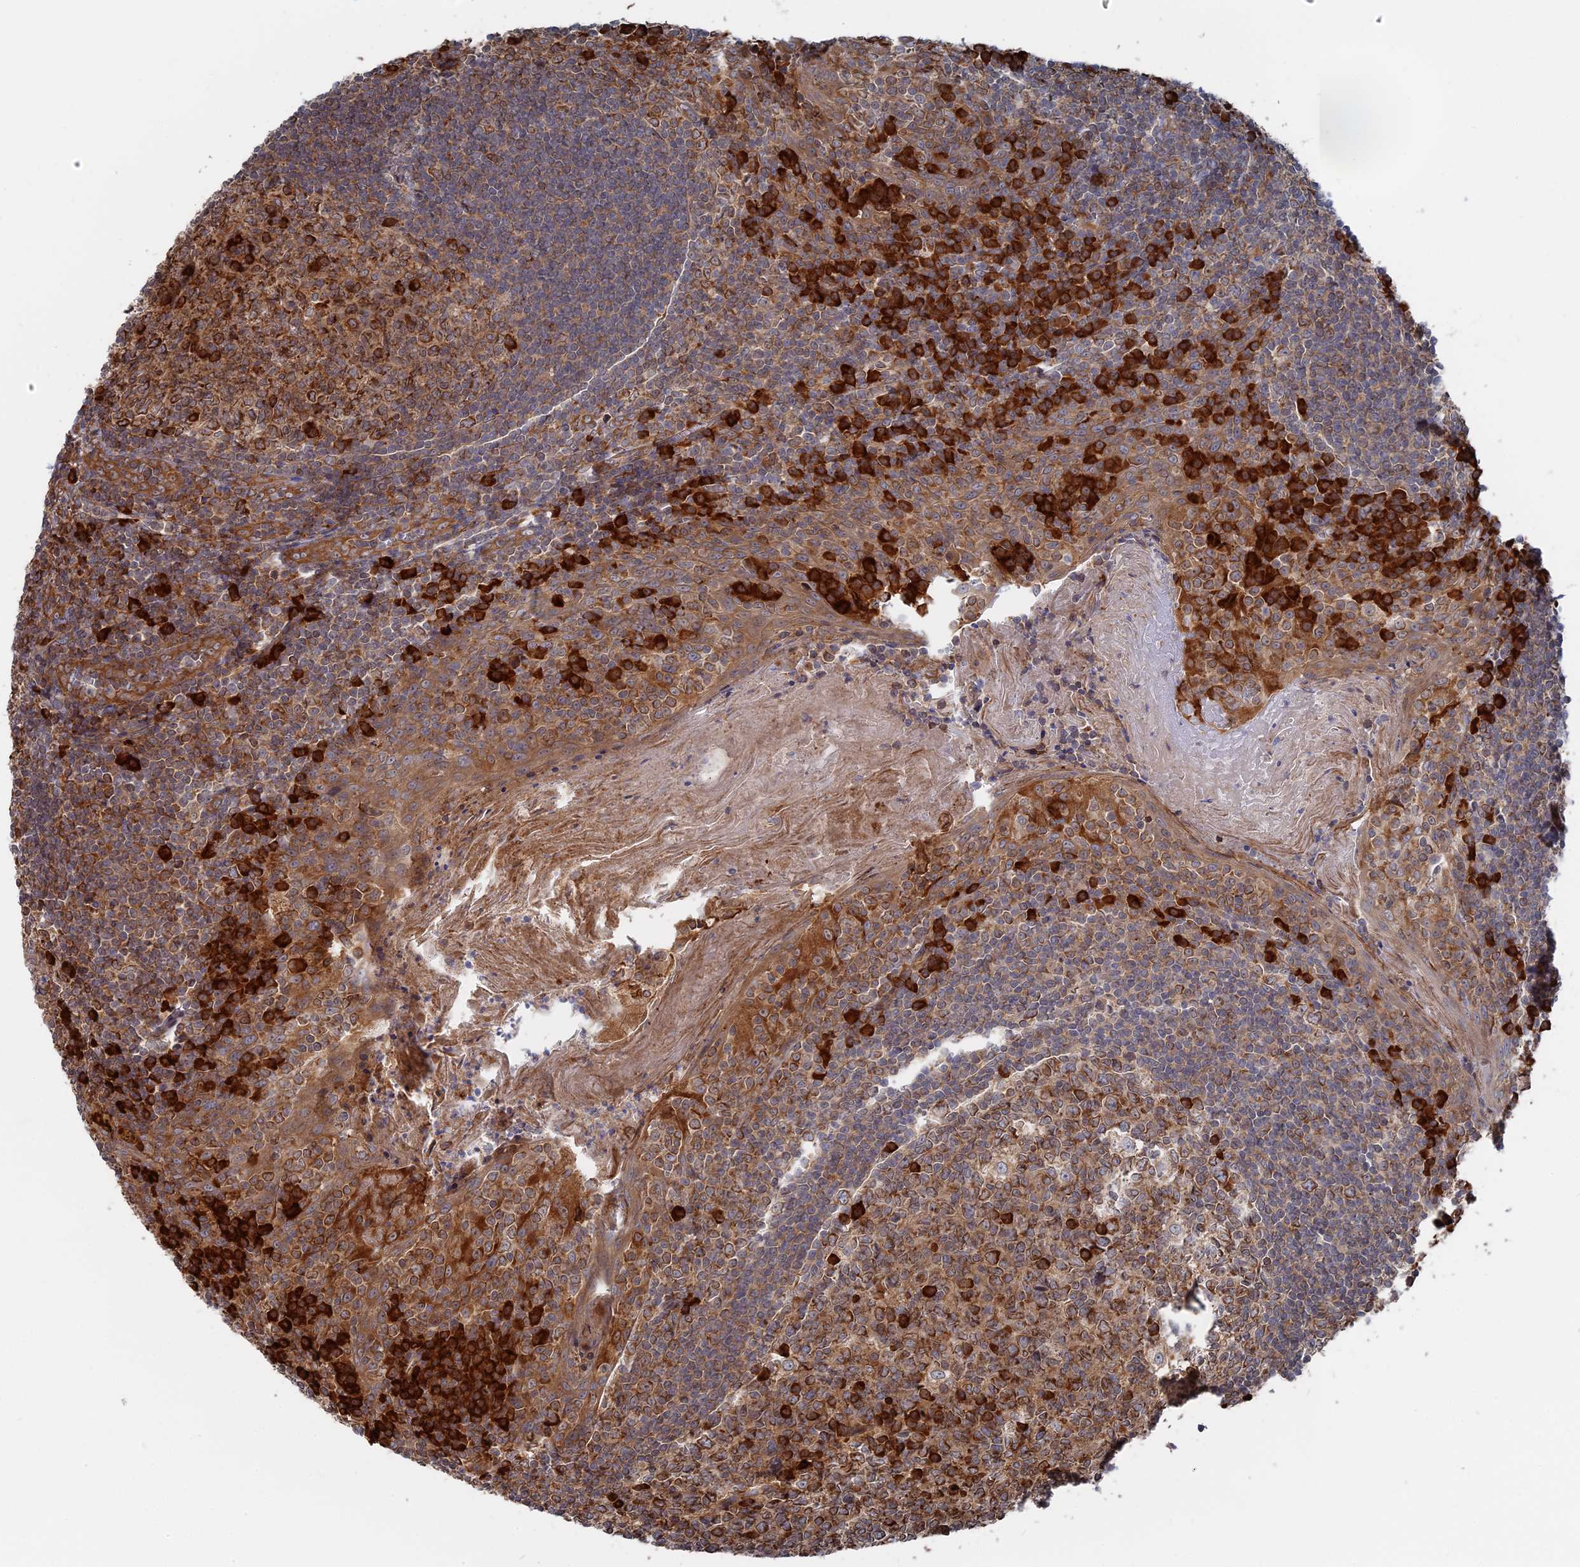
{"staining": {"intensity": "moderate", "quantity": ">75%", "location": "cytoplasmic/membranous"}, "tissue": "tonsil", "cell_type": "Germinal center cells", "image_type": "normal", "snomed": [{"axis": "morphology", "description": "Normal tissue, NOS"}, {"axis": "topography", "description": "Tonsil"}], "caption": "High-power microscopy captured an IHC image of unremarkable tonsil, revealing moderate cytoplasmic/membranous positivity in about >75% of germinal center cells. The protein is shown in brown color, while the nuclei are stained blue.", "gene": "BPIFB6", "patient": {"sex": "male", "age": 27}}